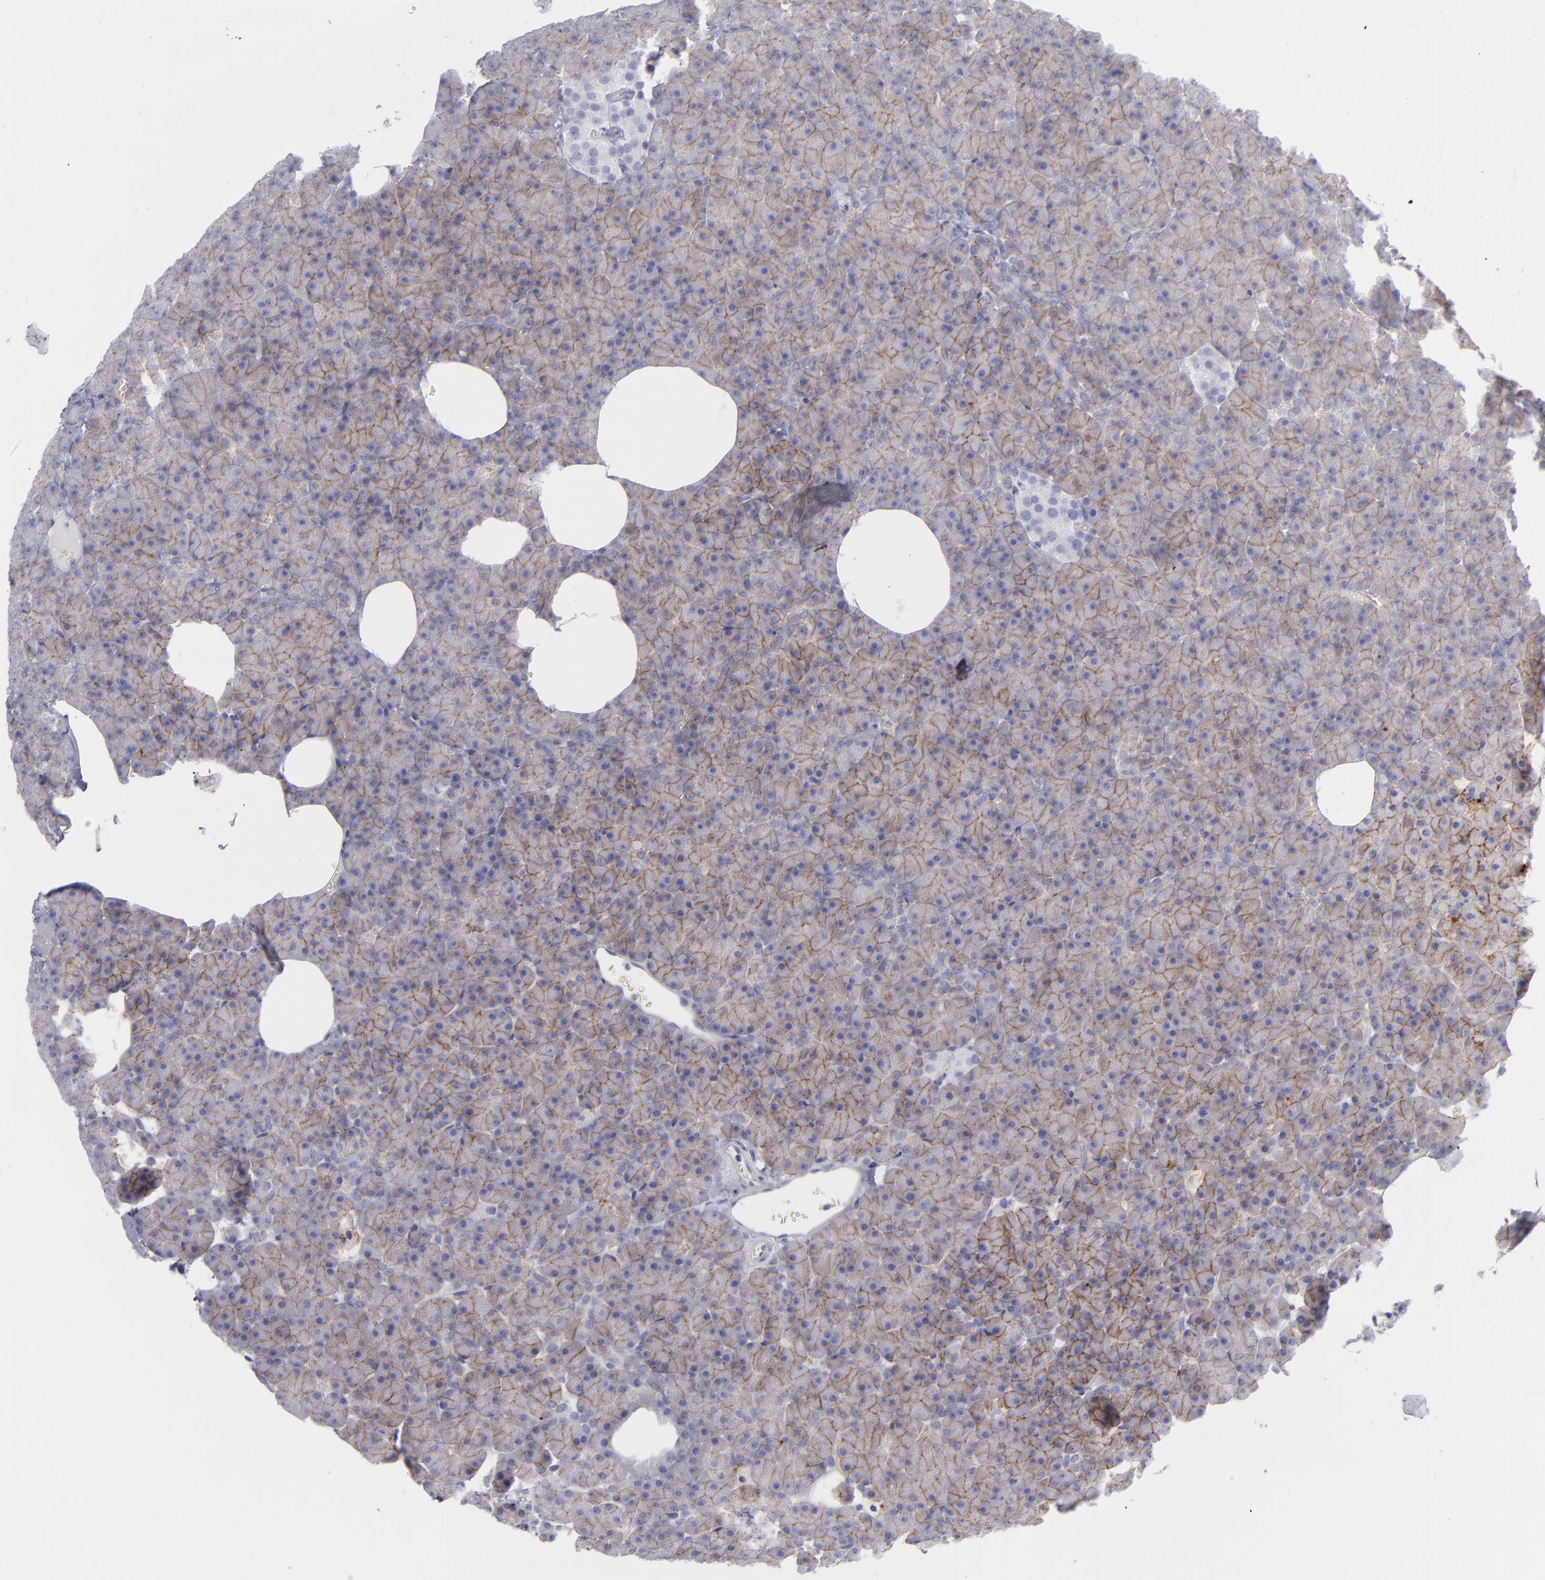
{"staining": {"intensity": "weak", "quantity": ">75%", "location": "cytoplasmic/membranous"}, "tissue": "pancreas", "cell_type": "Exocrine glandular cells", "image_type": "normal", "snomed": [{"axis": "morphology", "description": "Normal tissue, NOS"}, {"axis": "topography", "description": "Pancreas"}], "caption": "The photomicrograph reveals immunohistochemical staining of normal pancreas. There is weak cytoplasmic/membranous expression is appreciated in approximately >75% of exocrine glandular cells. (Stains: DAB in brown, nuclei in blue, Microscopy: brightfield microscopy at high magnification).", "gene": "BSG", "patient": {"sex": "female", "age": 35}}